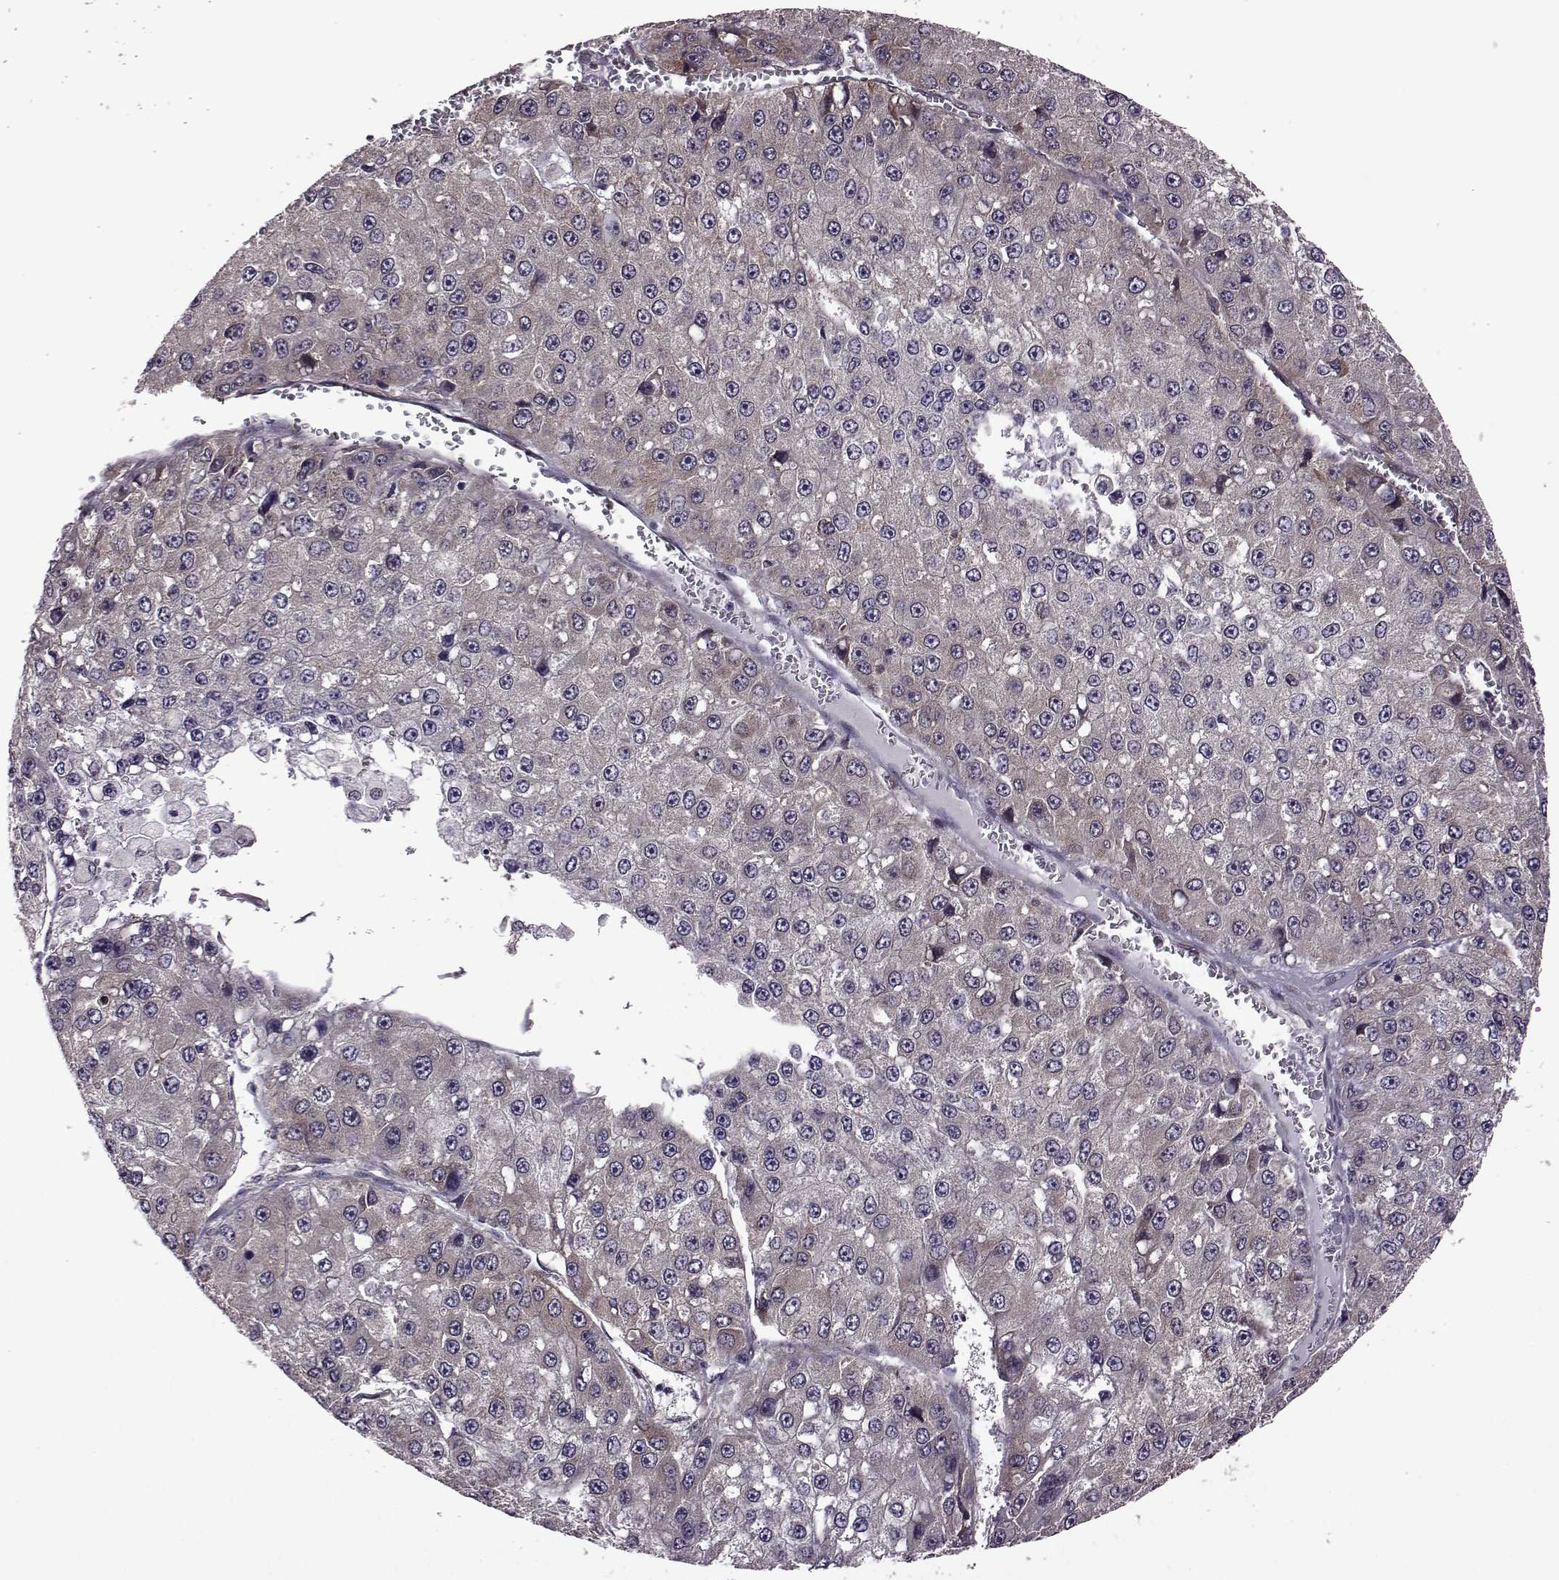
{"staining": {"intensity": "weak", "quantity": ">75%", "location": "cytoplasmic/membranous"}, "tissue": "liver cancer", "cell_type": "Tumor cells", "image_type": "cancer", "snomed": [{"axis": "morphology", "description": "Carcinoma, Hepatocellular, NOS"}, {"axis": "topography", "description": "Liver"}], "caption": "Immunohistochemistry photomicrograph of human liver cancer (hepatocellular carcinoma) stained for a protein (brown), which shows low levels of weak cytoplasmic/membranous staining in about >75% of tumor cells.", "gene": "URI1", "patient": {"sex": "female", "age": 73}}